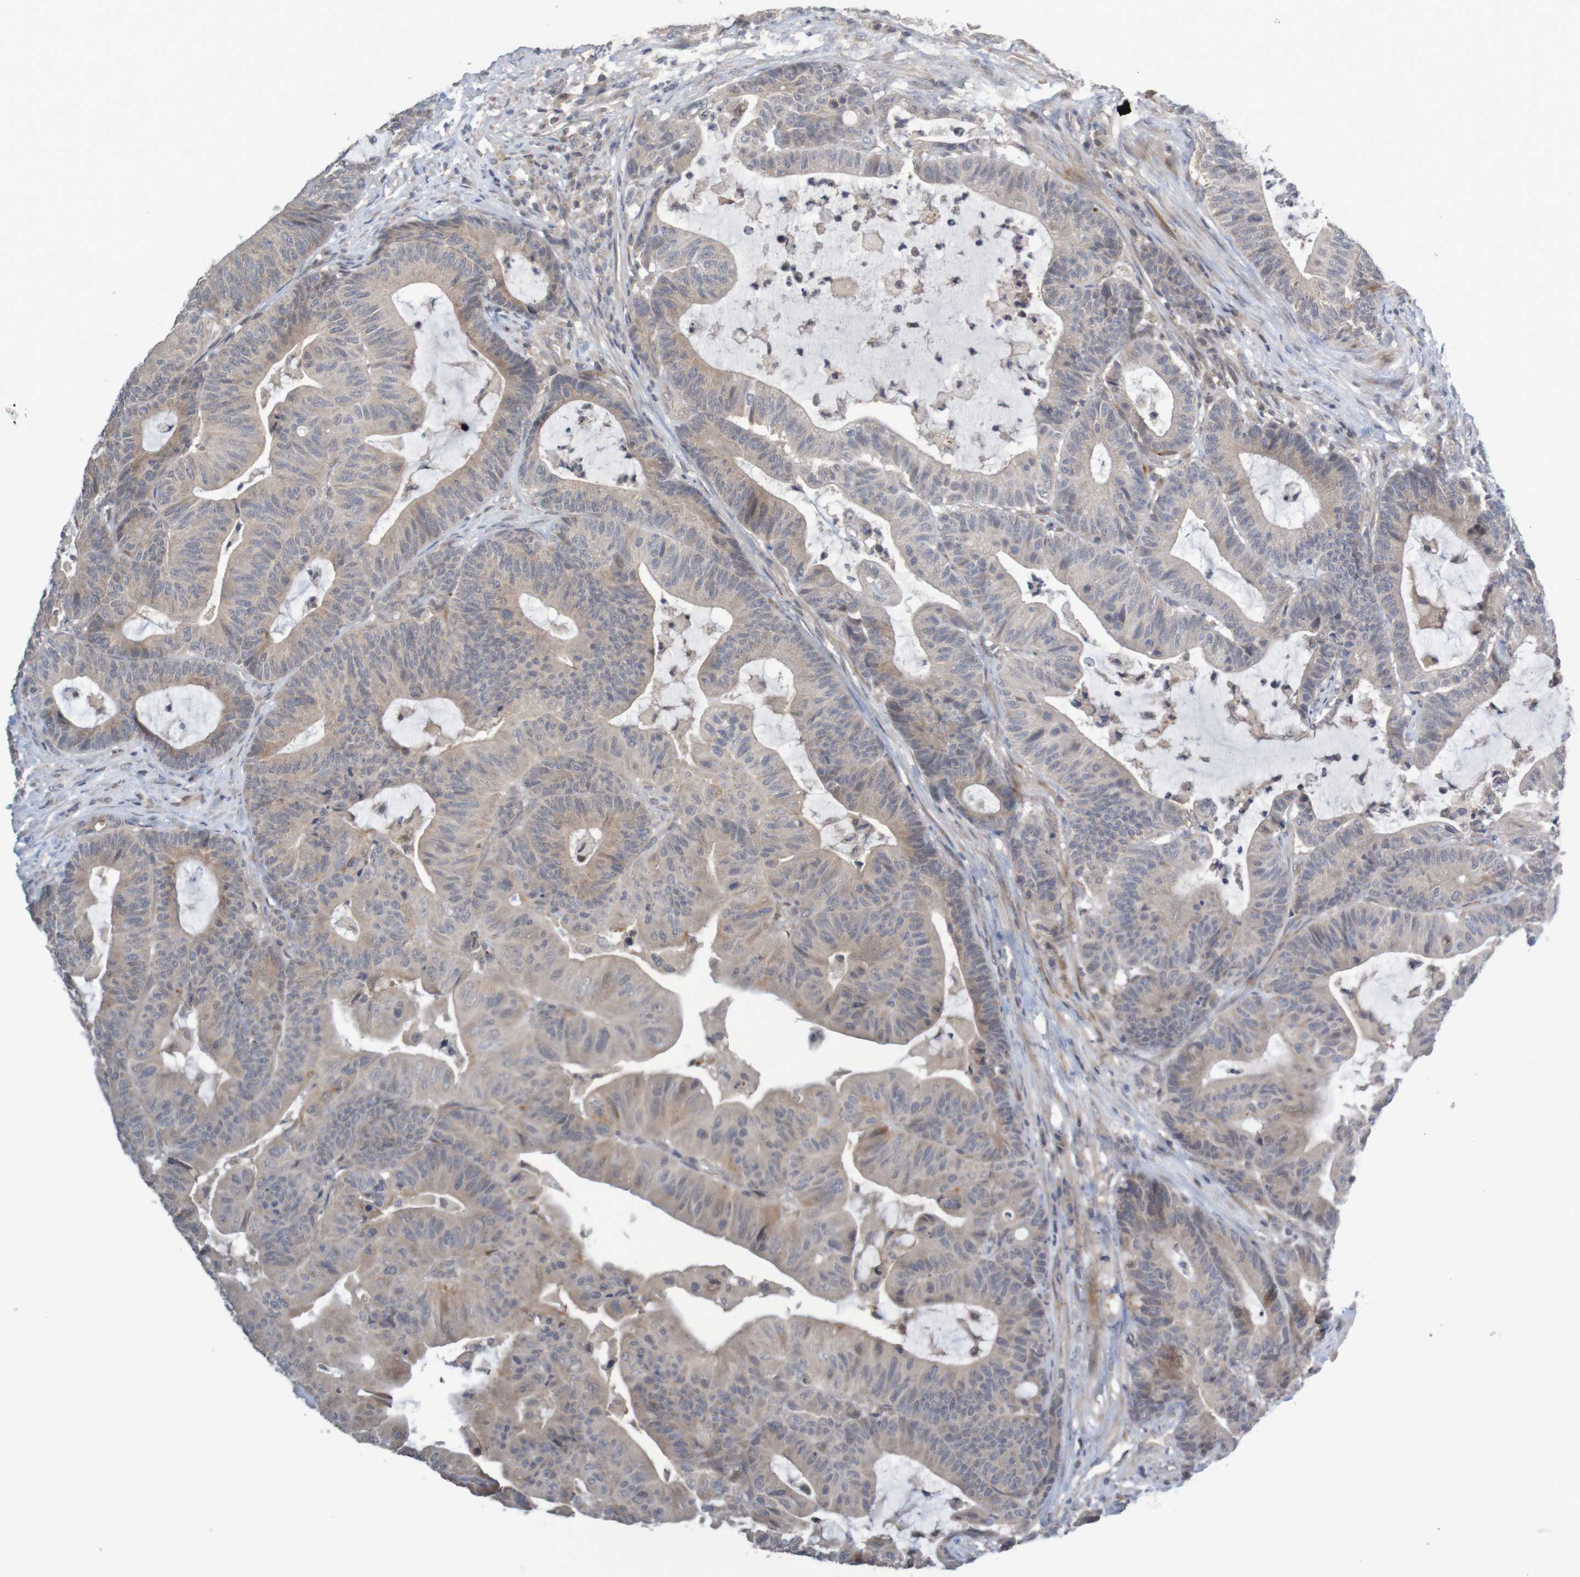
{"staining": {"intensity": "weak", "quantity": "<25%", "location": "cytoplasmic/membranous"}, "tissue": "colorectal cancer", "cell_type": "Tumor cells", "image_type": "cancer", "snomed": [{"axis": "morphology", "description": "Adenocarcinoma, NOS"}, {"axis": "topography", "description": "Colon"}], "caption": "The micrograph exhibits no significant positivity in tumor cells of adenocarcinoma (colorectal). (DAB IHC, high magnification).", "gene": "ANKK1", "patient": {"sex": "female", "age": 84}}